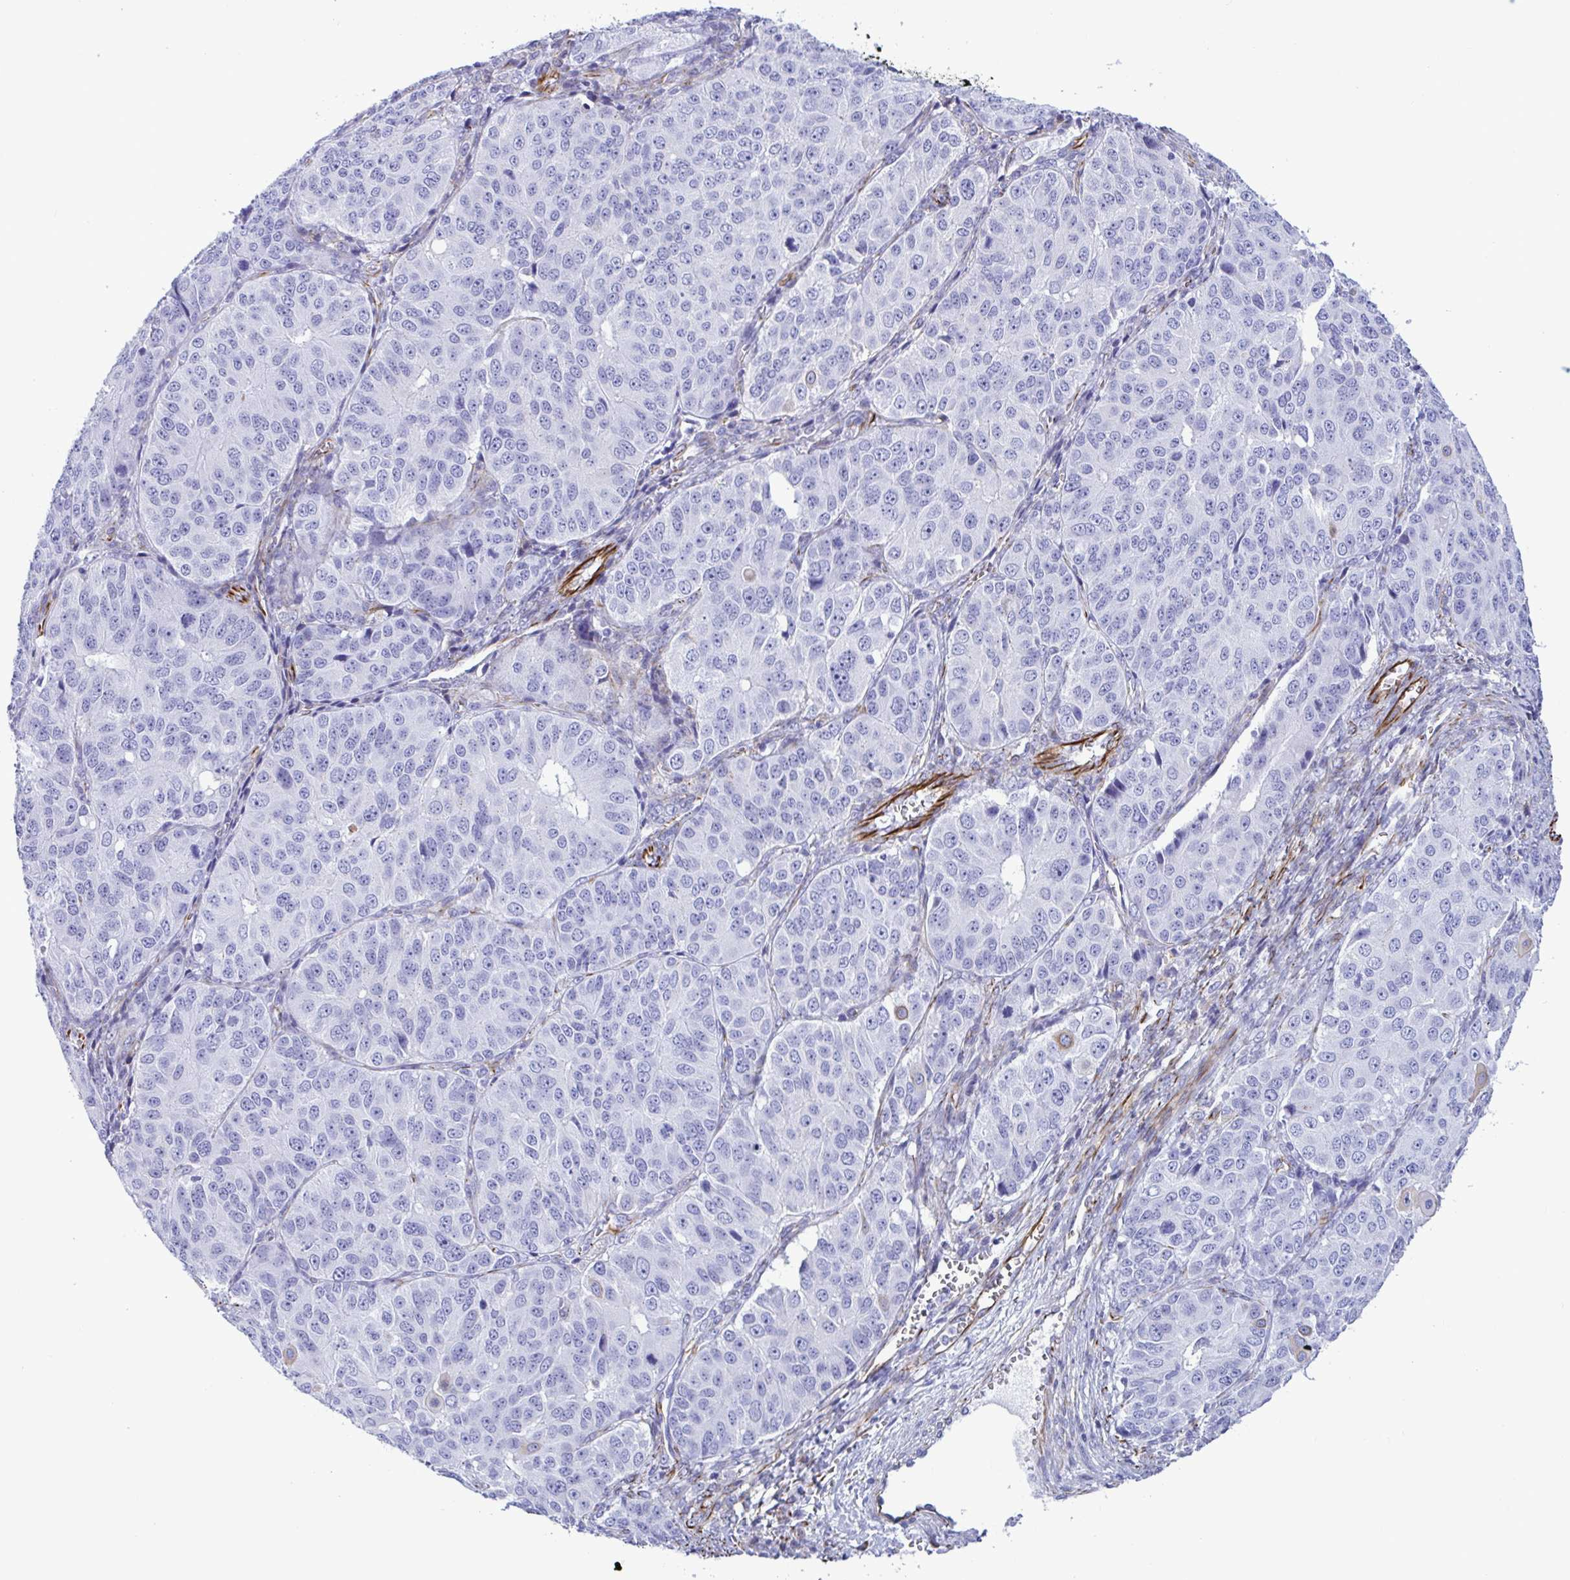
{"staining": {"intensity": "negative", "quantity": "none", "location": "none"}, "tissue": "ovarian cancer", "cell_type": "Tumor cells", "image_type": "cancer", "snomed": [{"axis": "morphology", "description": "Carcinoma, endometroid"}, {"axis": "topography", "description": "Ovary"}], "caption": "Immunohistochemical staining of human ovarian cancer (endometroid carcinoma) reveals no significant expression in tumor cells.", "gene": "SMAD5", "patient": {"sex": "female", "age": 51}}